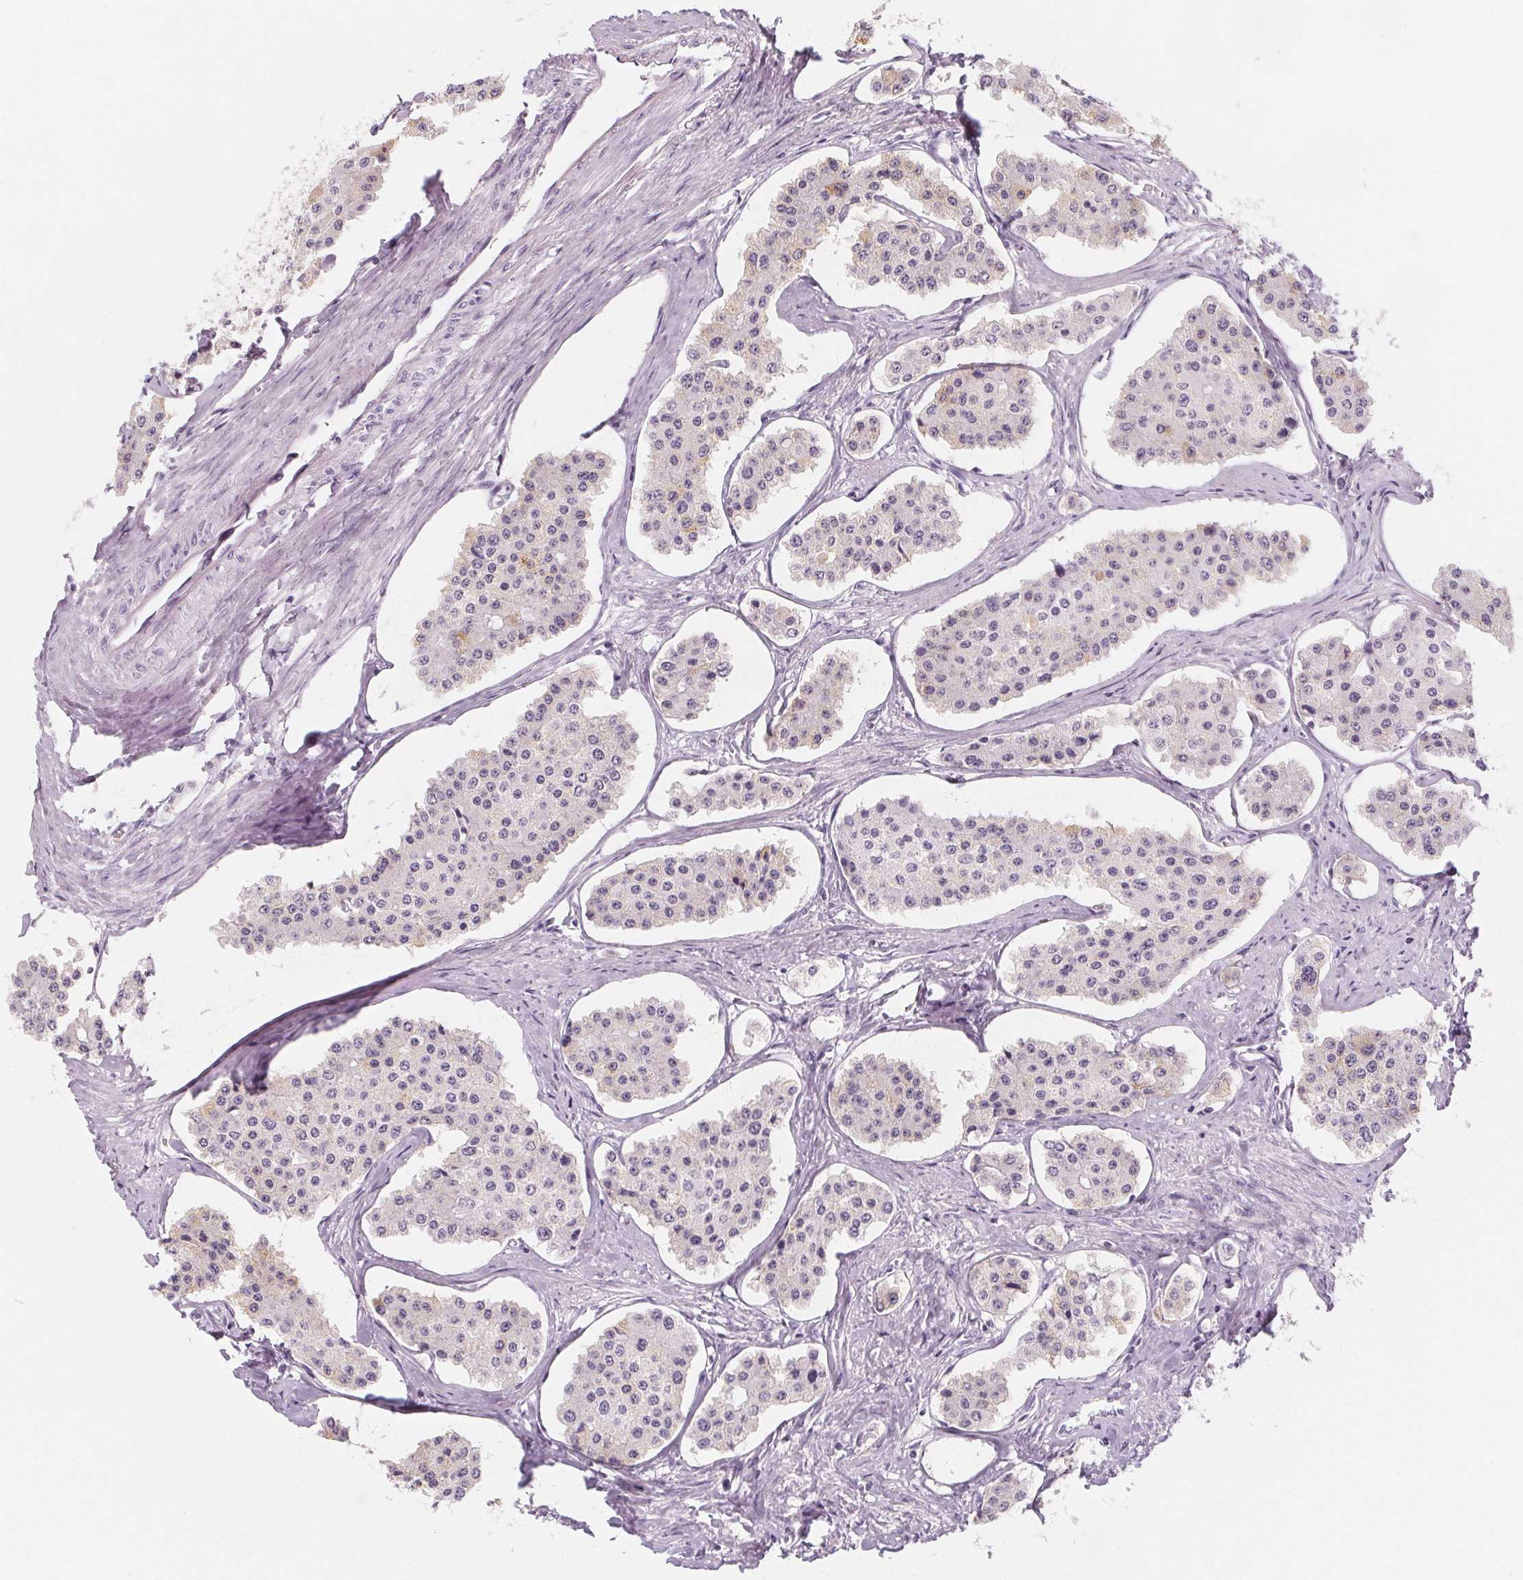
{"staining": {"intensity": "negative", "quantity": "none", "location": "none"}, "tissue": "carcinoid", "cell_type": "Tumor cells", "image_type": "cancer", "snomed": [{"axis": "morphology", "description": "Carcinoid, malignant, NOS"}, {"axis": "topography", "description": "Small intestine"}], "caption": "High magnification brightfield microscopy of carcinoid (malignant) stained with DAB (3,3'-diaminobenzidine) (brown) and counterstained with hematoxylin (blue): tumor cells show no significant expression.", "gene": "DBX2", "patient": {"sex": "female", "age": 65}}